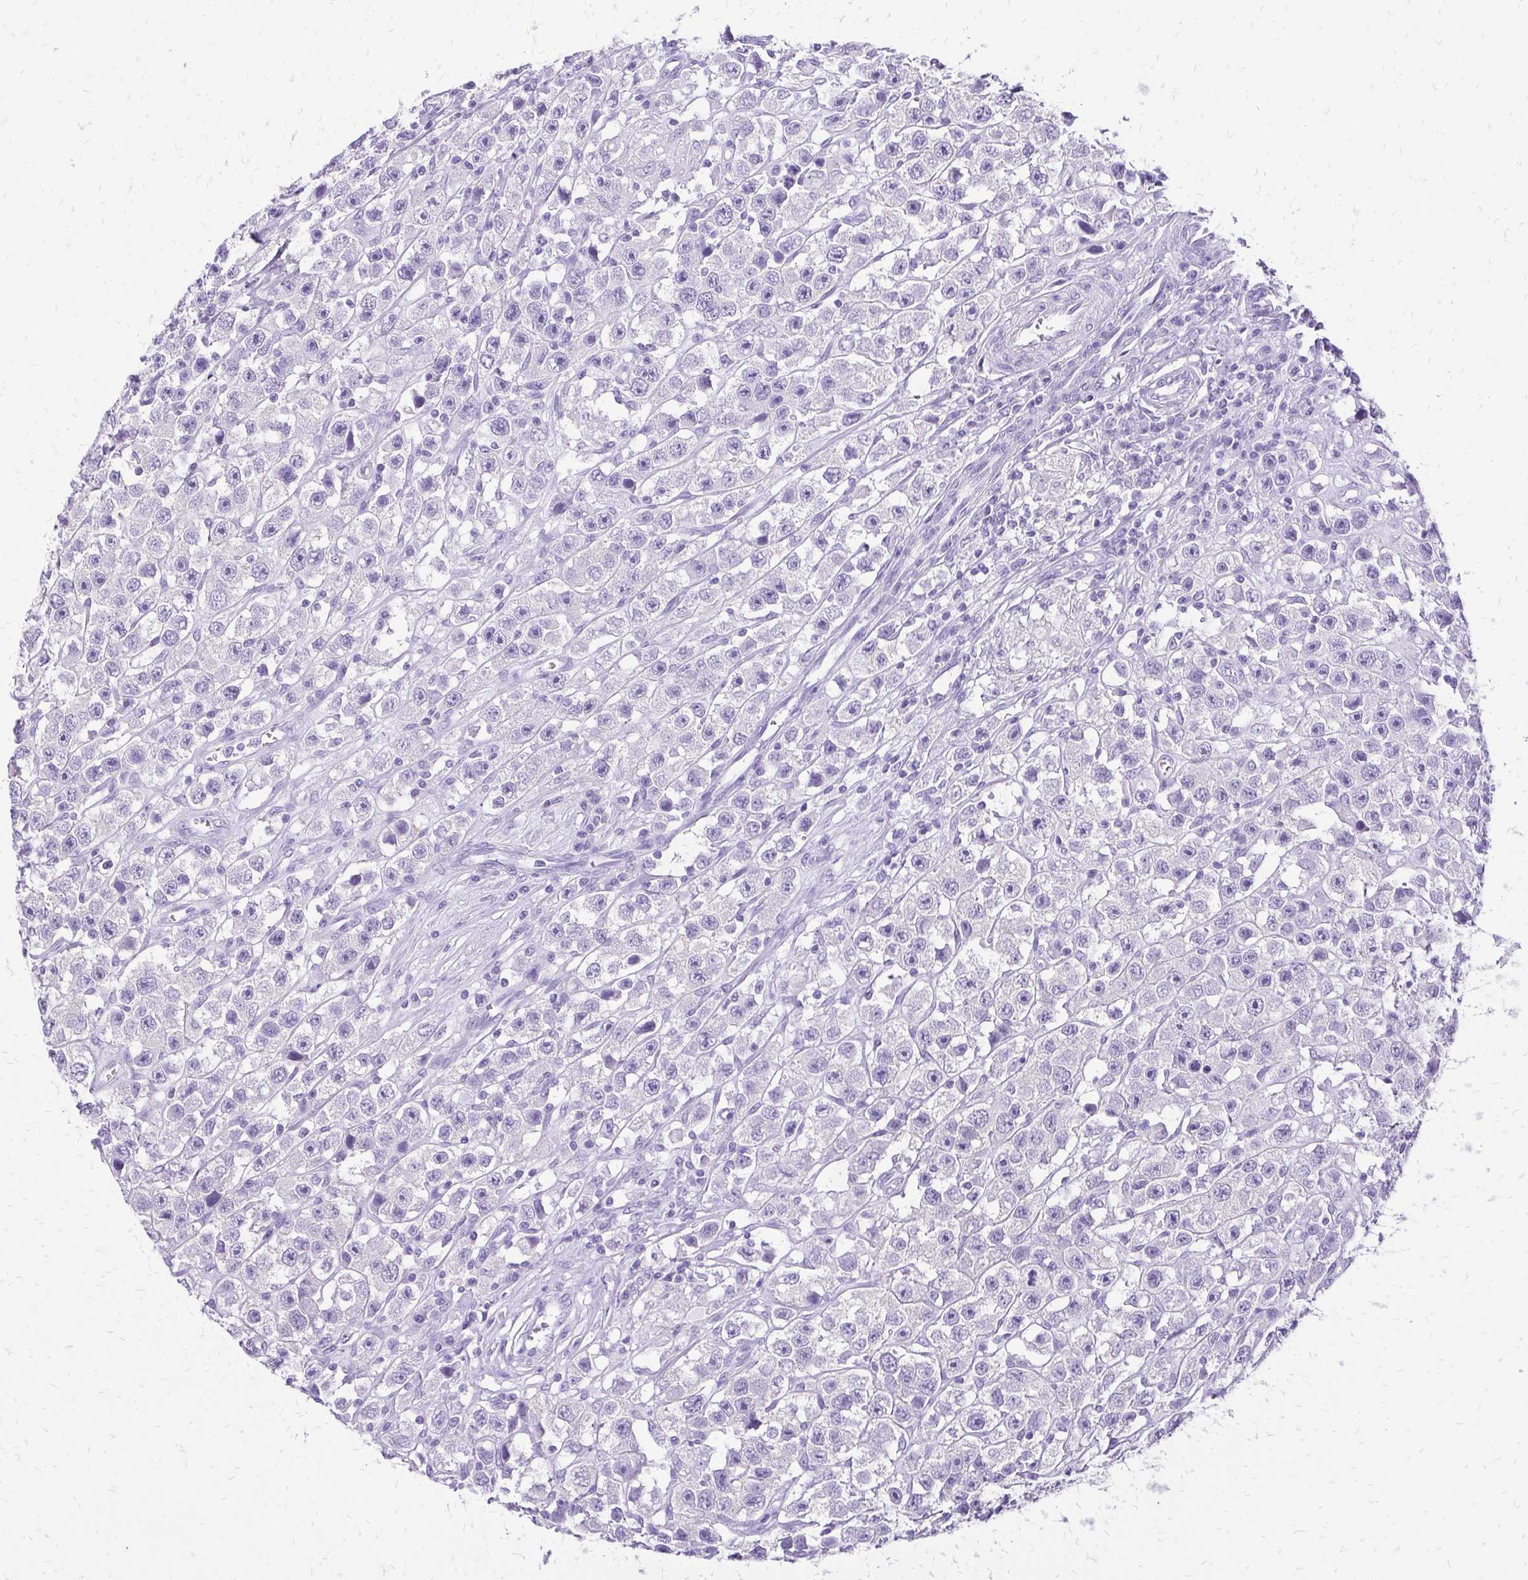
{"staining": {"intensity": "negative", "quantity": "none", "location": "none"}, "tissue": "testis cancer", "cell_type": "Tumor cells", "image_type": "cancer", "snomed": [{"axis": "morphology", "description": "Seminoma, NOS"}, {"axis": "topography", "description": "Testis"}], "caption": "Tumor cells show no significant positivity in testis cancer. (Stains: DAB (3,3'-diaminobenzidine) IHC with hematoxylin counter stain, Microscopy: brightfield microscopy at high magnification).", "gene": "SLC32A1", "patient": {"sex": "male", "age": 45}}